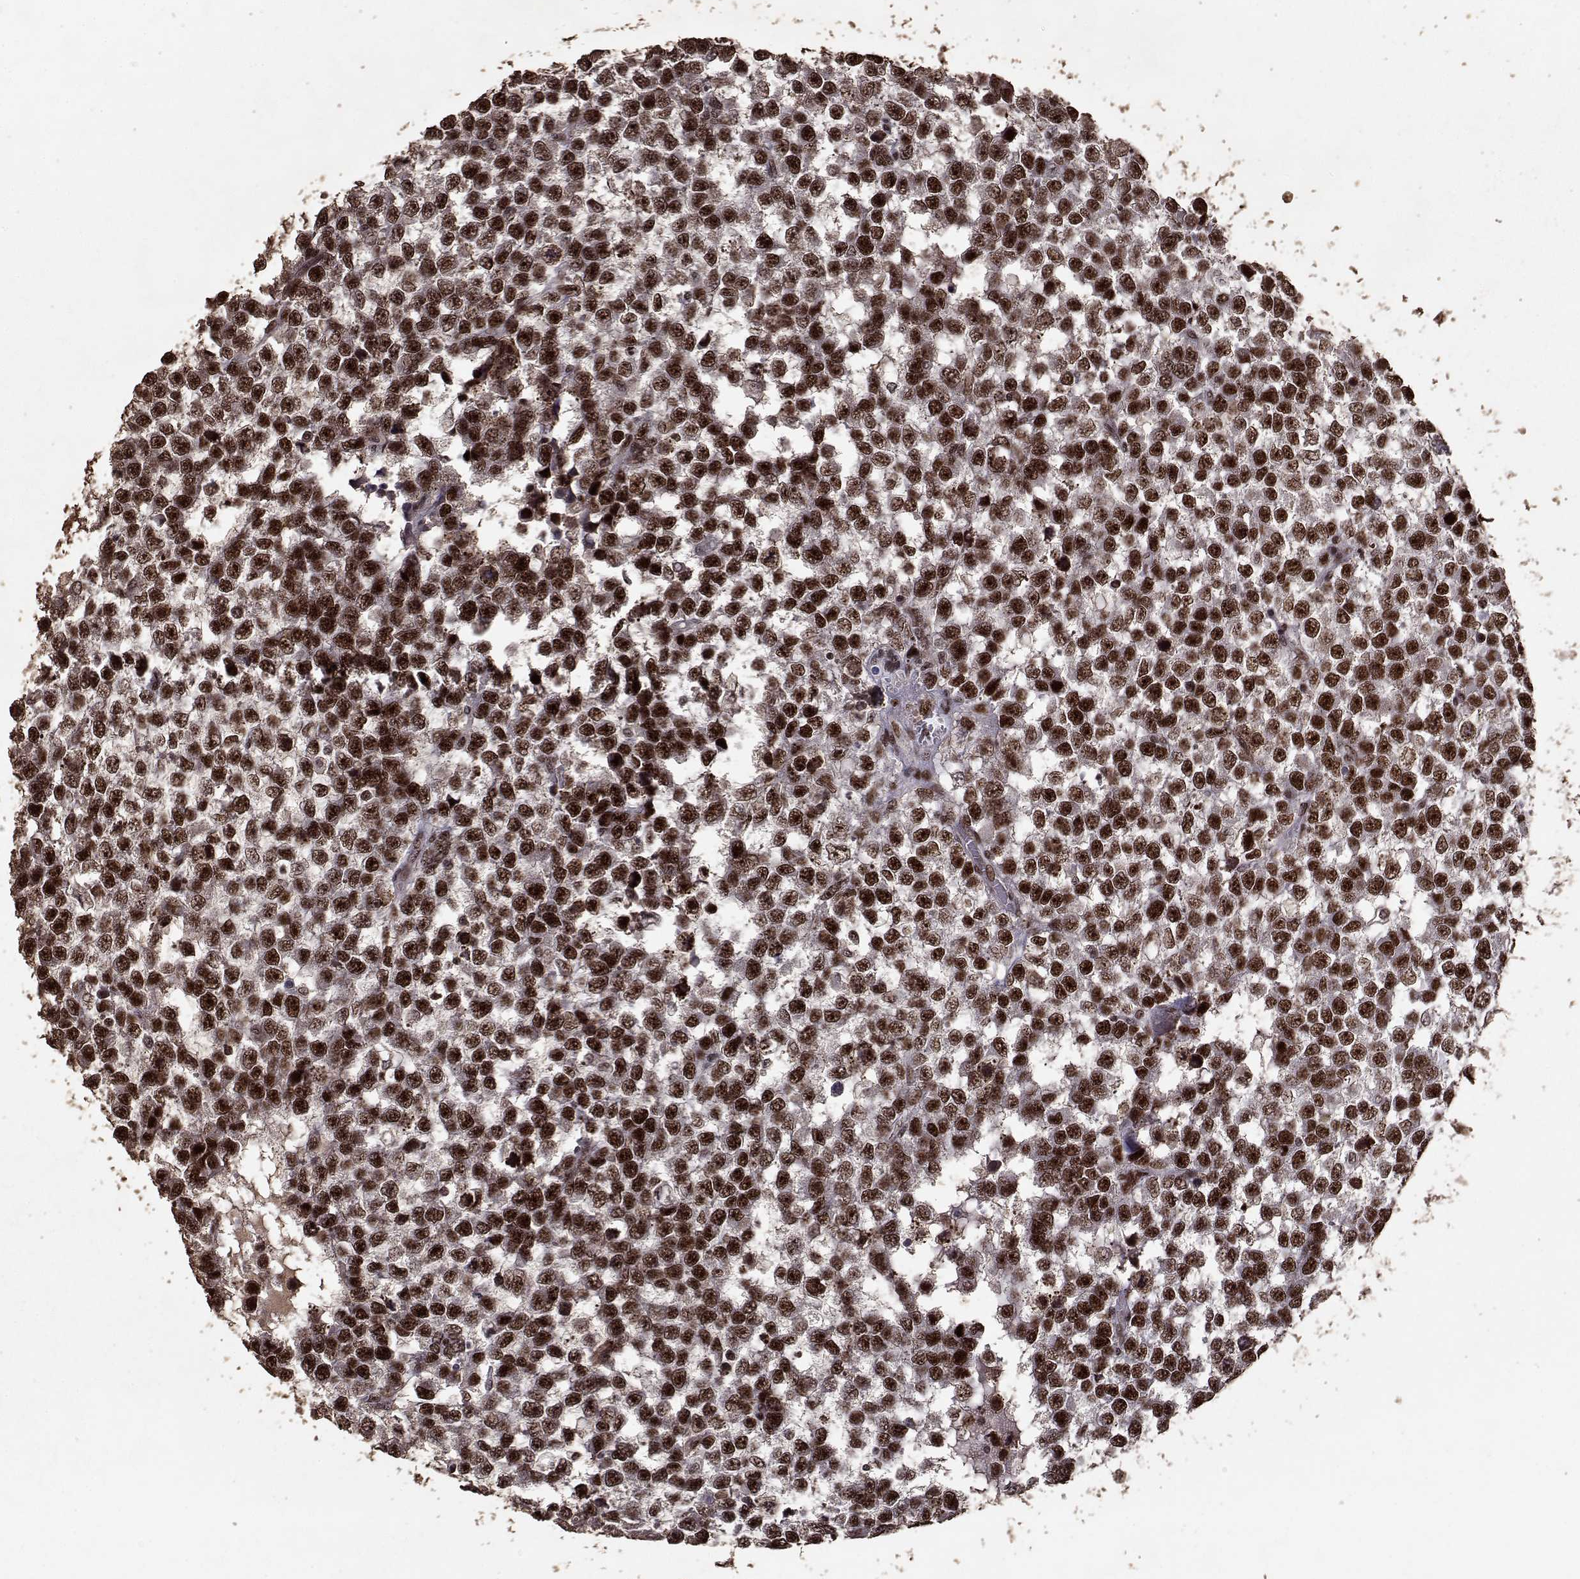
{"staining": {"intensity": "strong", "quantity": ">75%", "location": "nuclear"}, "tissue": "testis cancer", "cell_type": "Tumor cells", "image_type": "cancer", "snomed": [{"axis": "morphology", "description": "Normal tissue, NOS"}, {"axis": "morphology", "description": "Seminoma, NOS"}, {"axis": "topography", "description": "Testis"}, {"axis": "topography", "description": "Epididymis"}], "caption": "Immunohistochemistry photomicrograph of testis seminoma stained for a protein (brown), which demonstrates high levels of strong nuclear expression in approximately >75% of tumor cells.", "gene": "TOE1", "patient": {"sex": "male", "age": 34}}